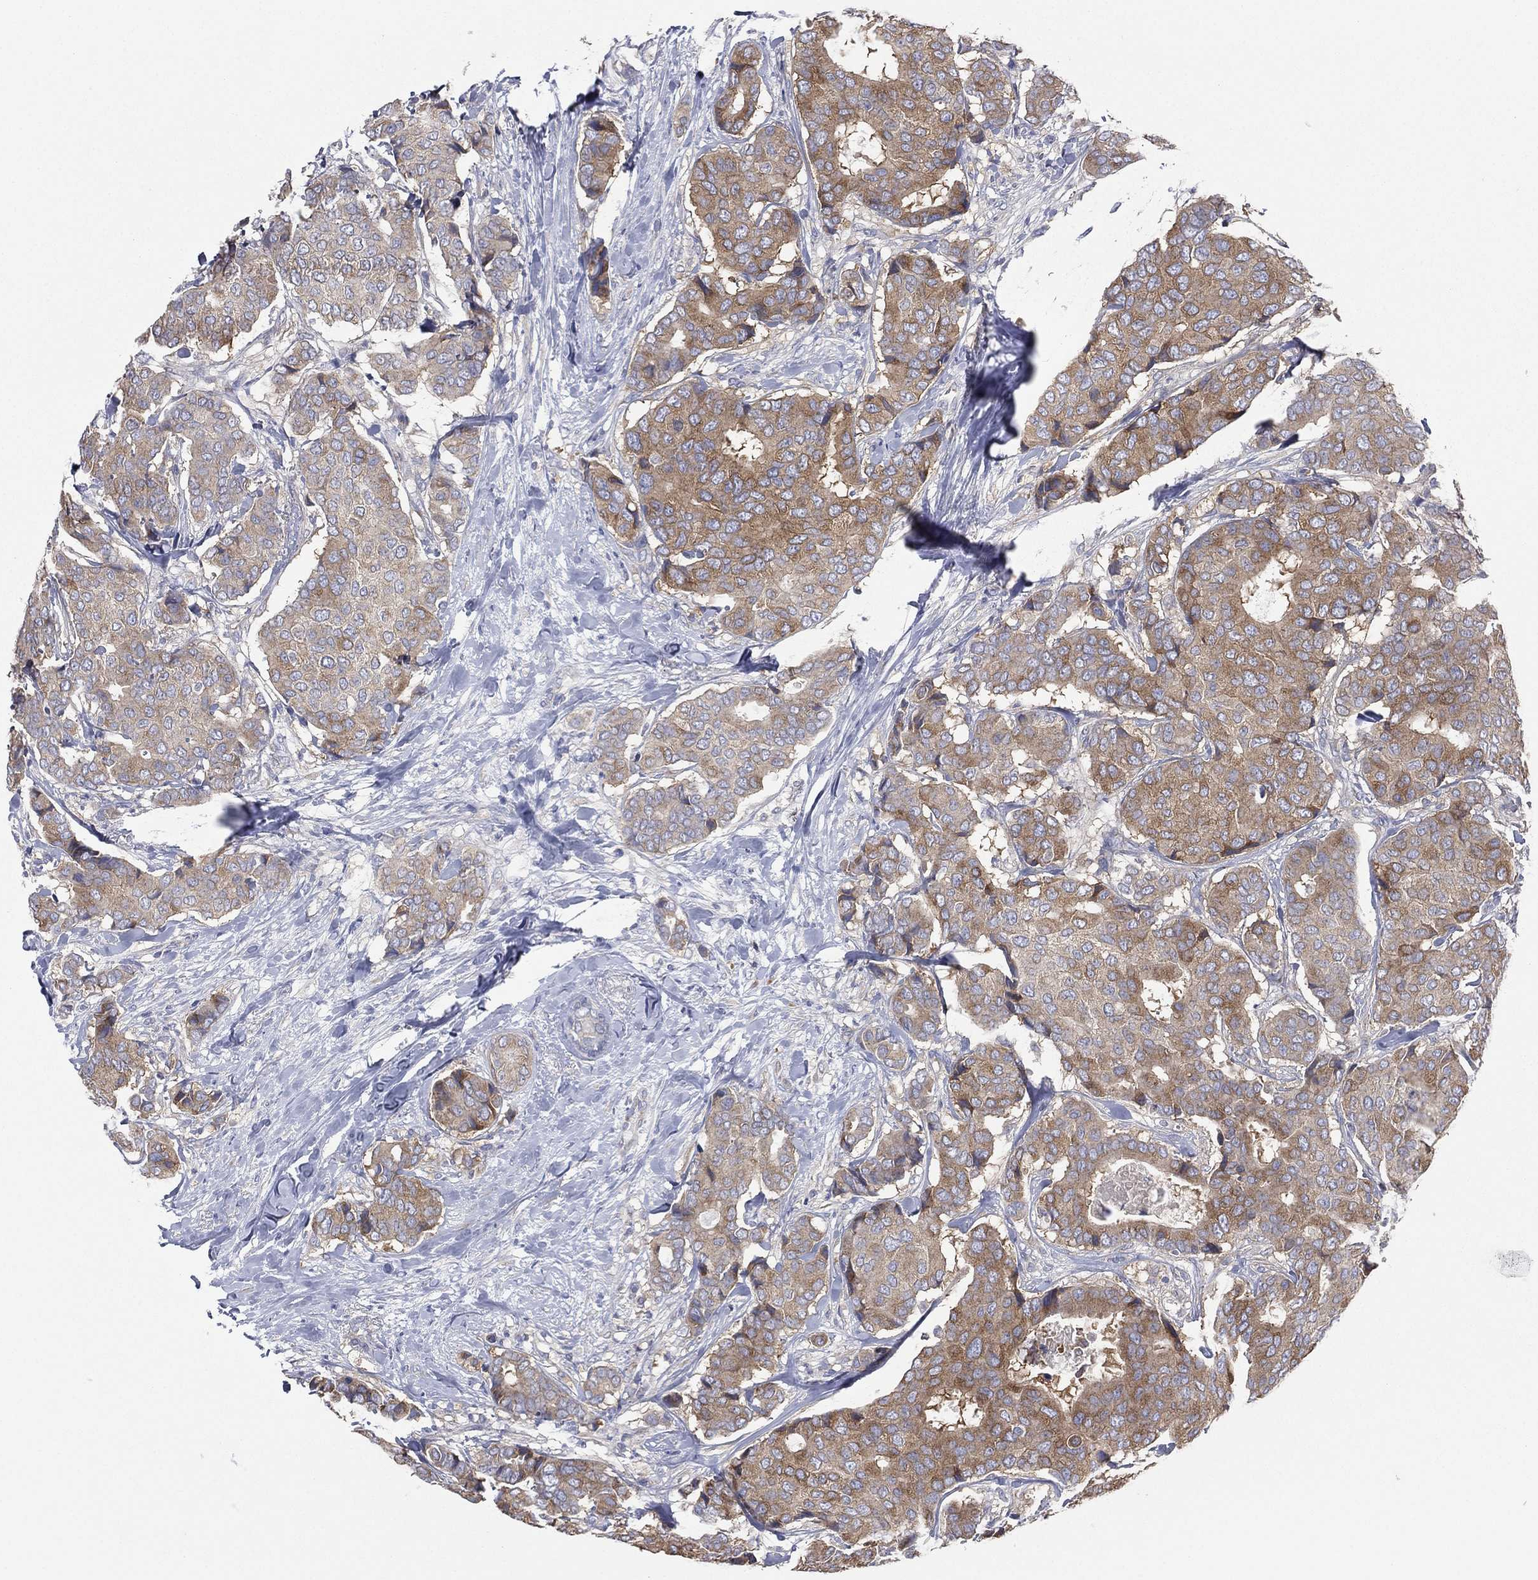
{"staining": {"intensity": "moderate", "quantity": "<25%", "location": "cytoplasmic/membranous"}, "tissue": "breast cancer", "cell_type": "Tumor cells", "image_type": "cancer", "snomed": [{"axis": "morphology", "description": "Duct carcinoma"}, {"axis": "topography", "description": "Breast"}], "caption": "Moderate cytoplasmic/membranous expression is seen in approximately <25% of tumor cells in breast intraductal carcinoma. (DAB IHC, brown staining for protein, blue staining for nuclei).", "gene": "ATP8A2", "patient": {"sex": "female", "age": 75}}